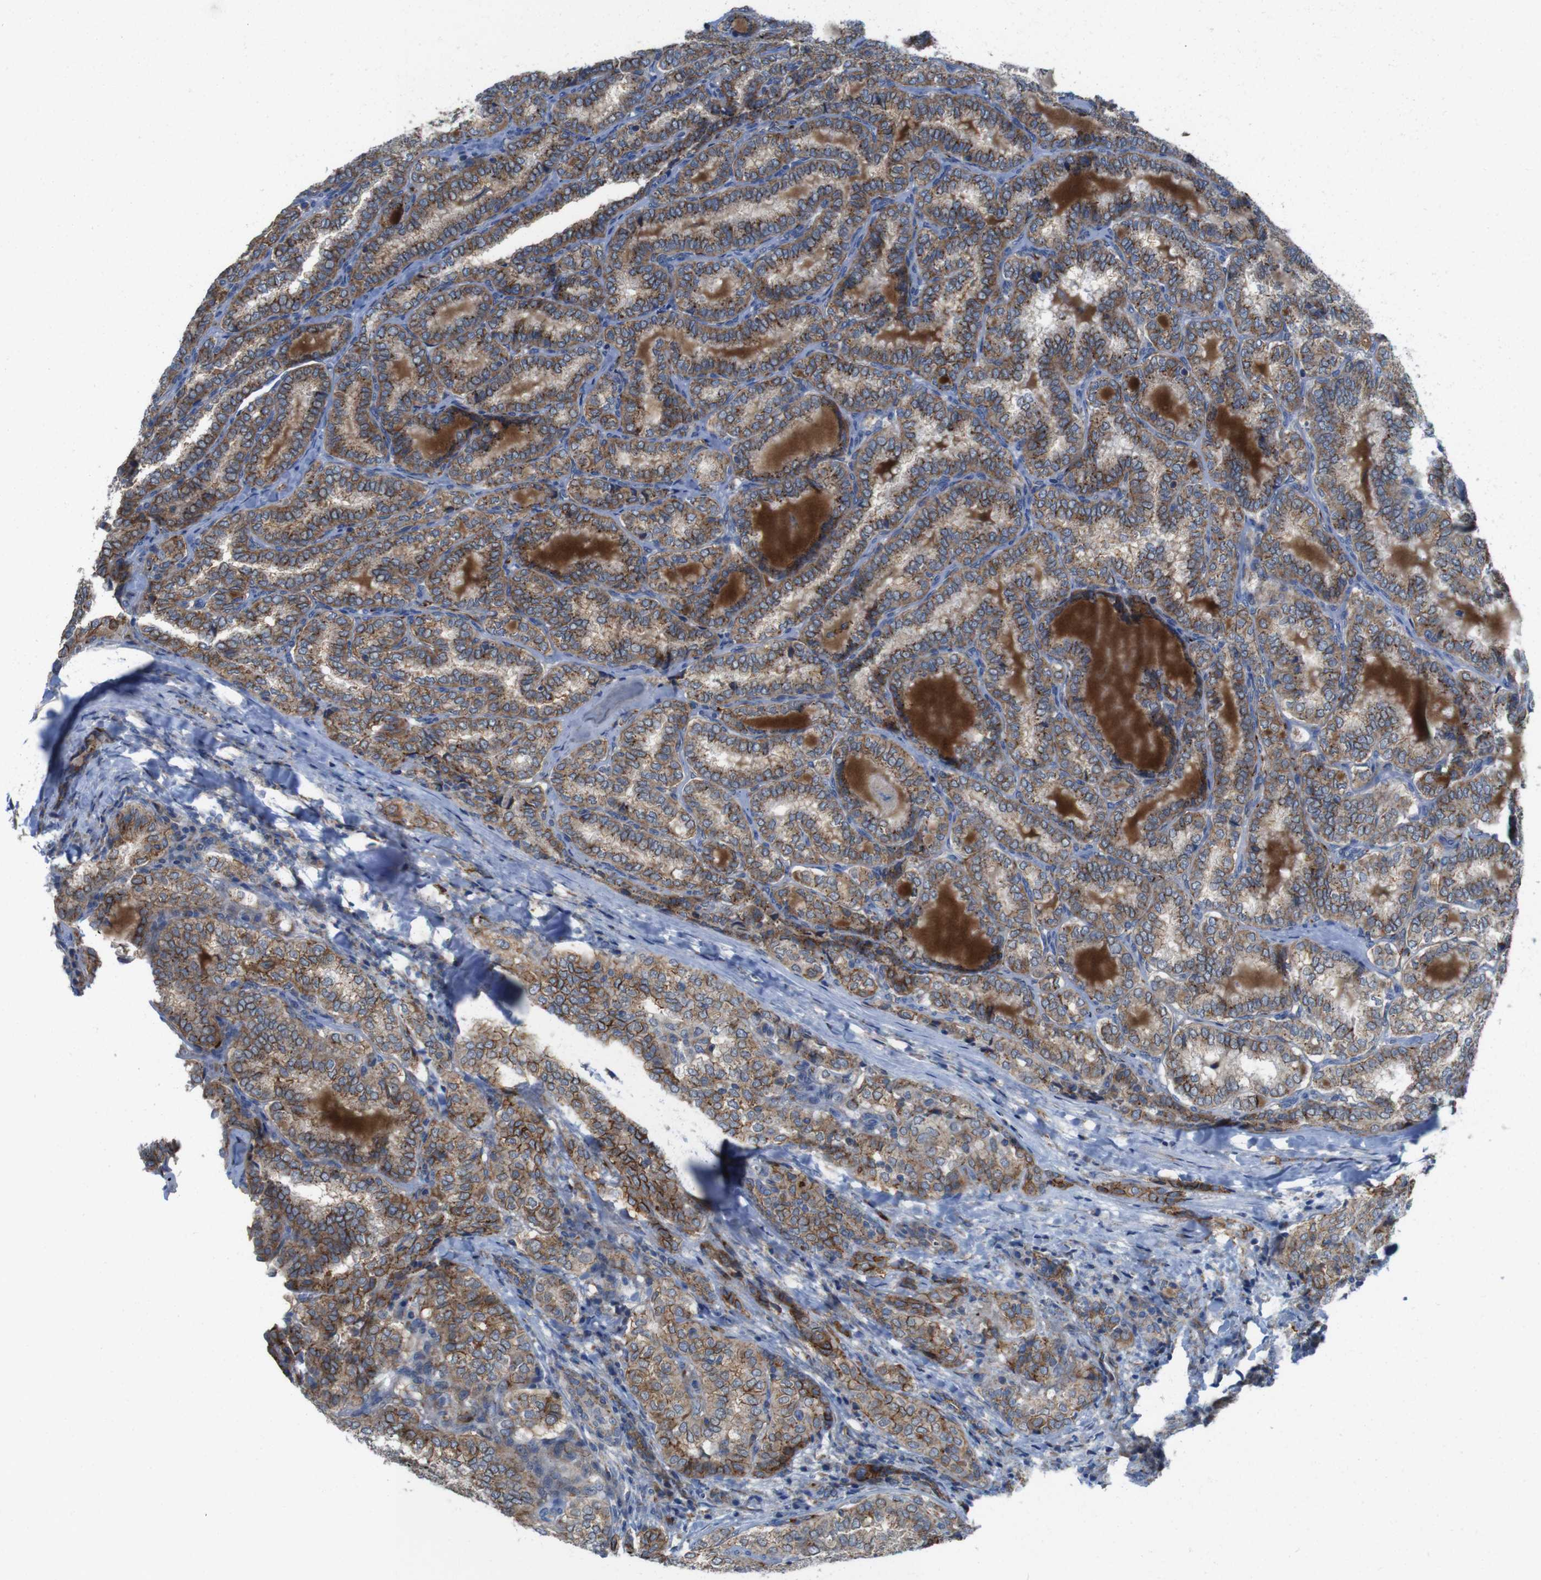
{"staining": {"intensity": "moderate", "quantity": ">75%", "location": "cytoplasmic/membranous"}, "tissue": "thyroid cancer", "cell_type": "Tumor cells", "image_type": "cancer", "snomed": [{"axis": "morphology", "description": "Normal tissue, NOS"}, {"axis": "morphology", "description": "Papillary adenocarcinoma, NOS"}, {"axis": "topography", "description": "Thyroid gland"}], "caption": "Thyroid cancer tissue shows moderate cytoplasmic/membranous positivity in approximately >75% of tumor cells", "gene": "EFCAB14", "patient": {"sex": "female", "age": 30}}